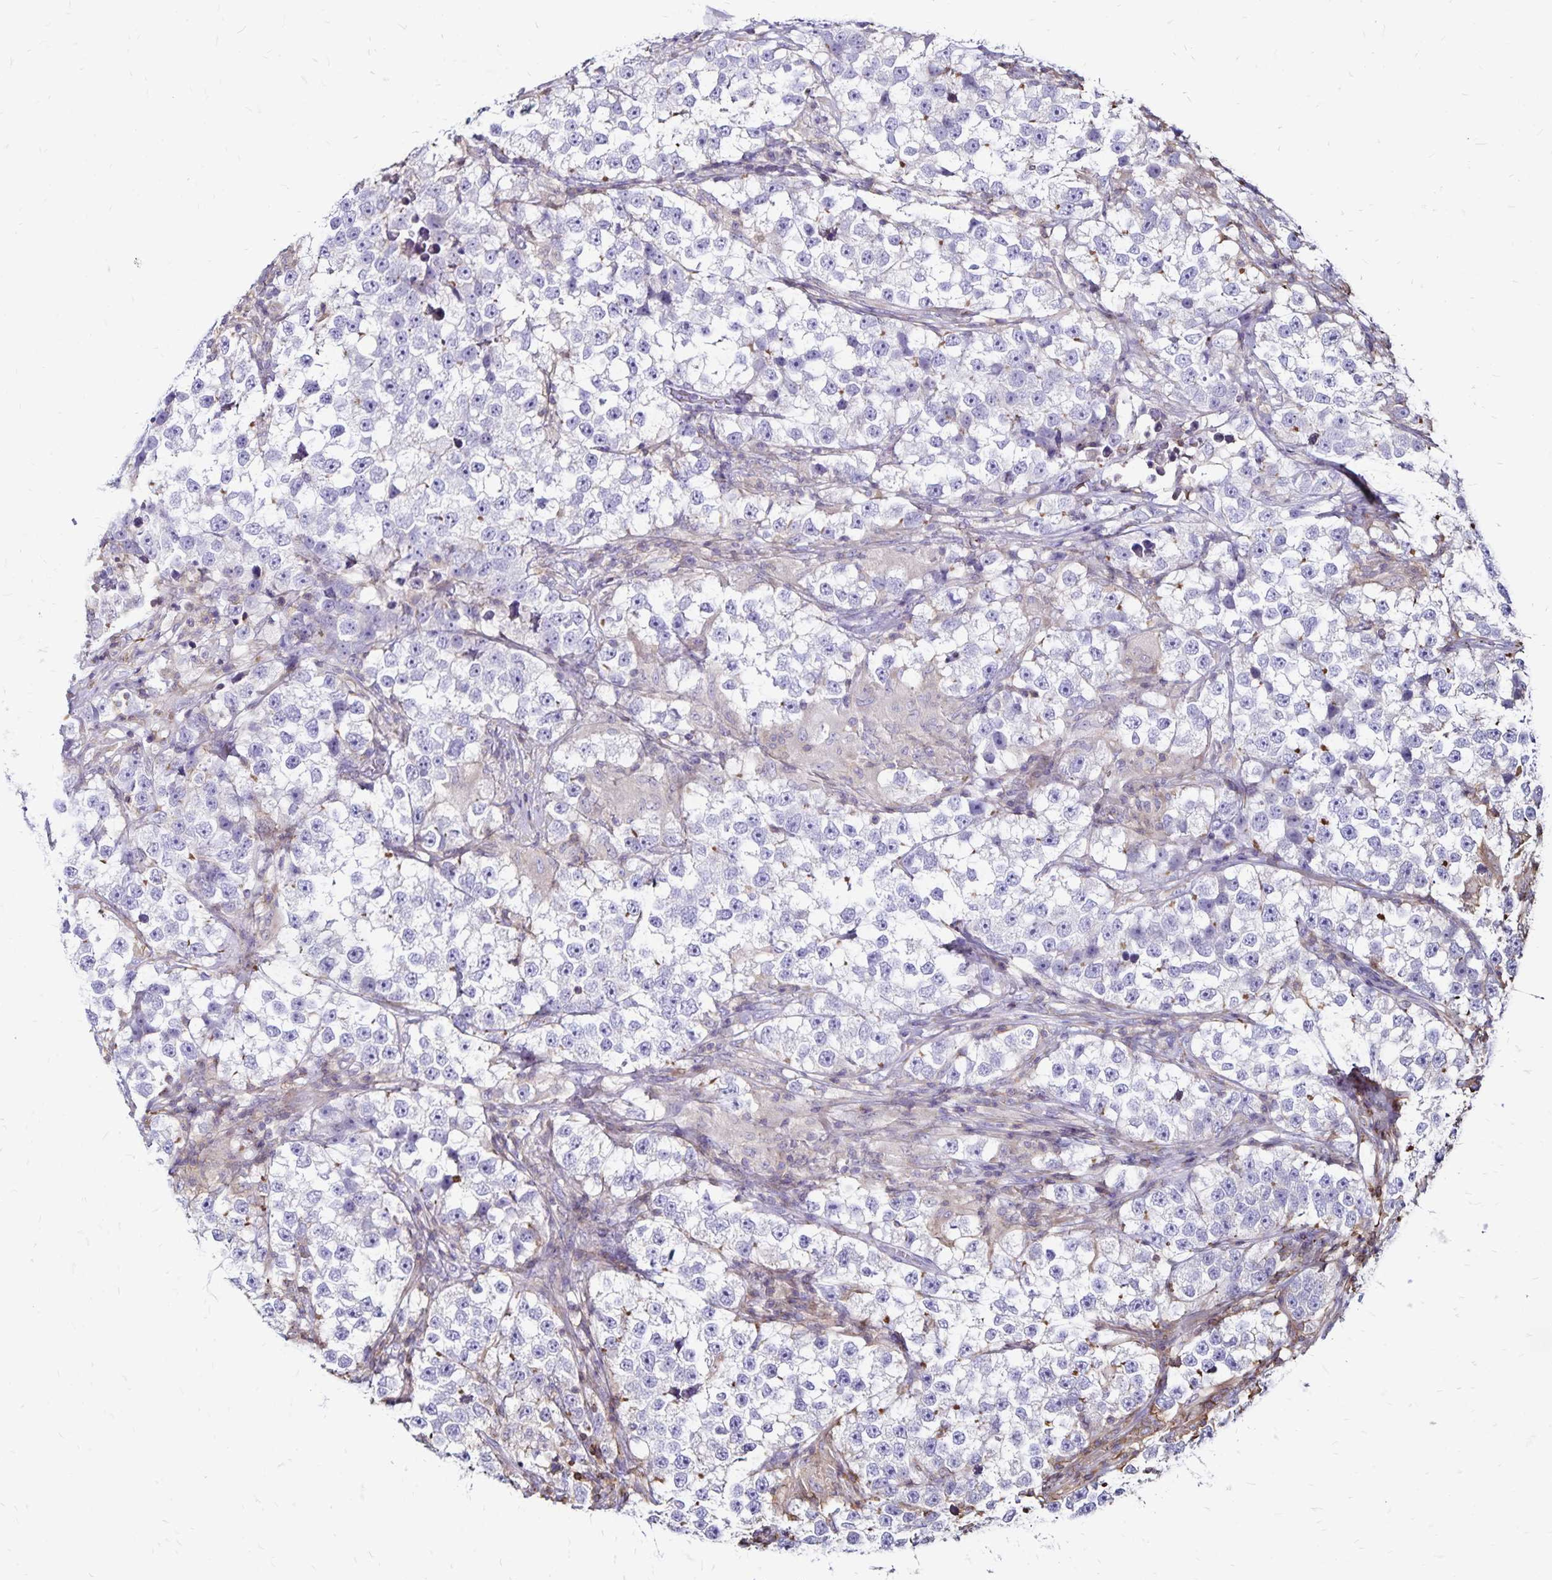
{"staining": {"intensity": "negative", "quantity": "none", "location": "none"}, "tissue": "testis cancer", "cell_type": "Tumor cells", "image_type": "cancer", "snomed": [{"axis": "morphology", "description": "Seminoma, NOS"}, {"axis": "topography", "description": "Testis"}], "caption": "IHC of testis cancer (seminoma) shows no staining in tumor cells.", "gene": "NAGPA", "patient": {"sex": "male", "age": 46}}